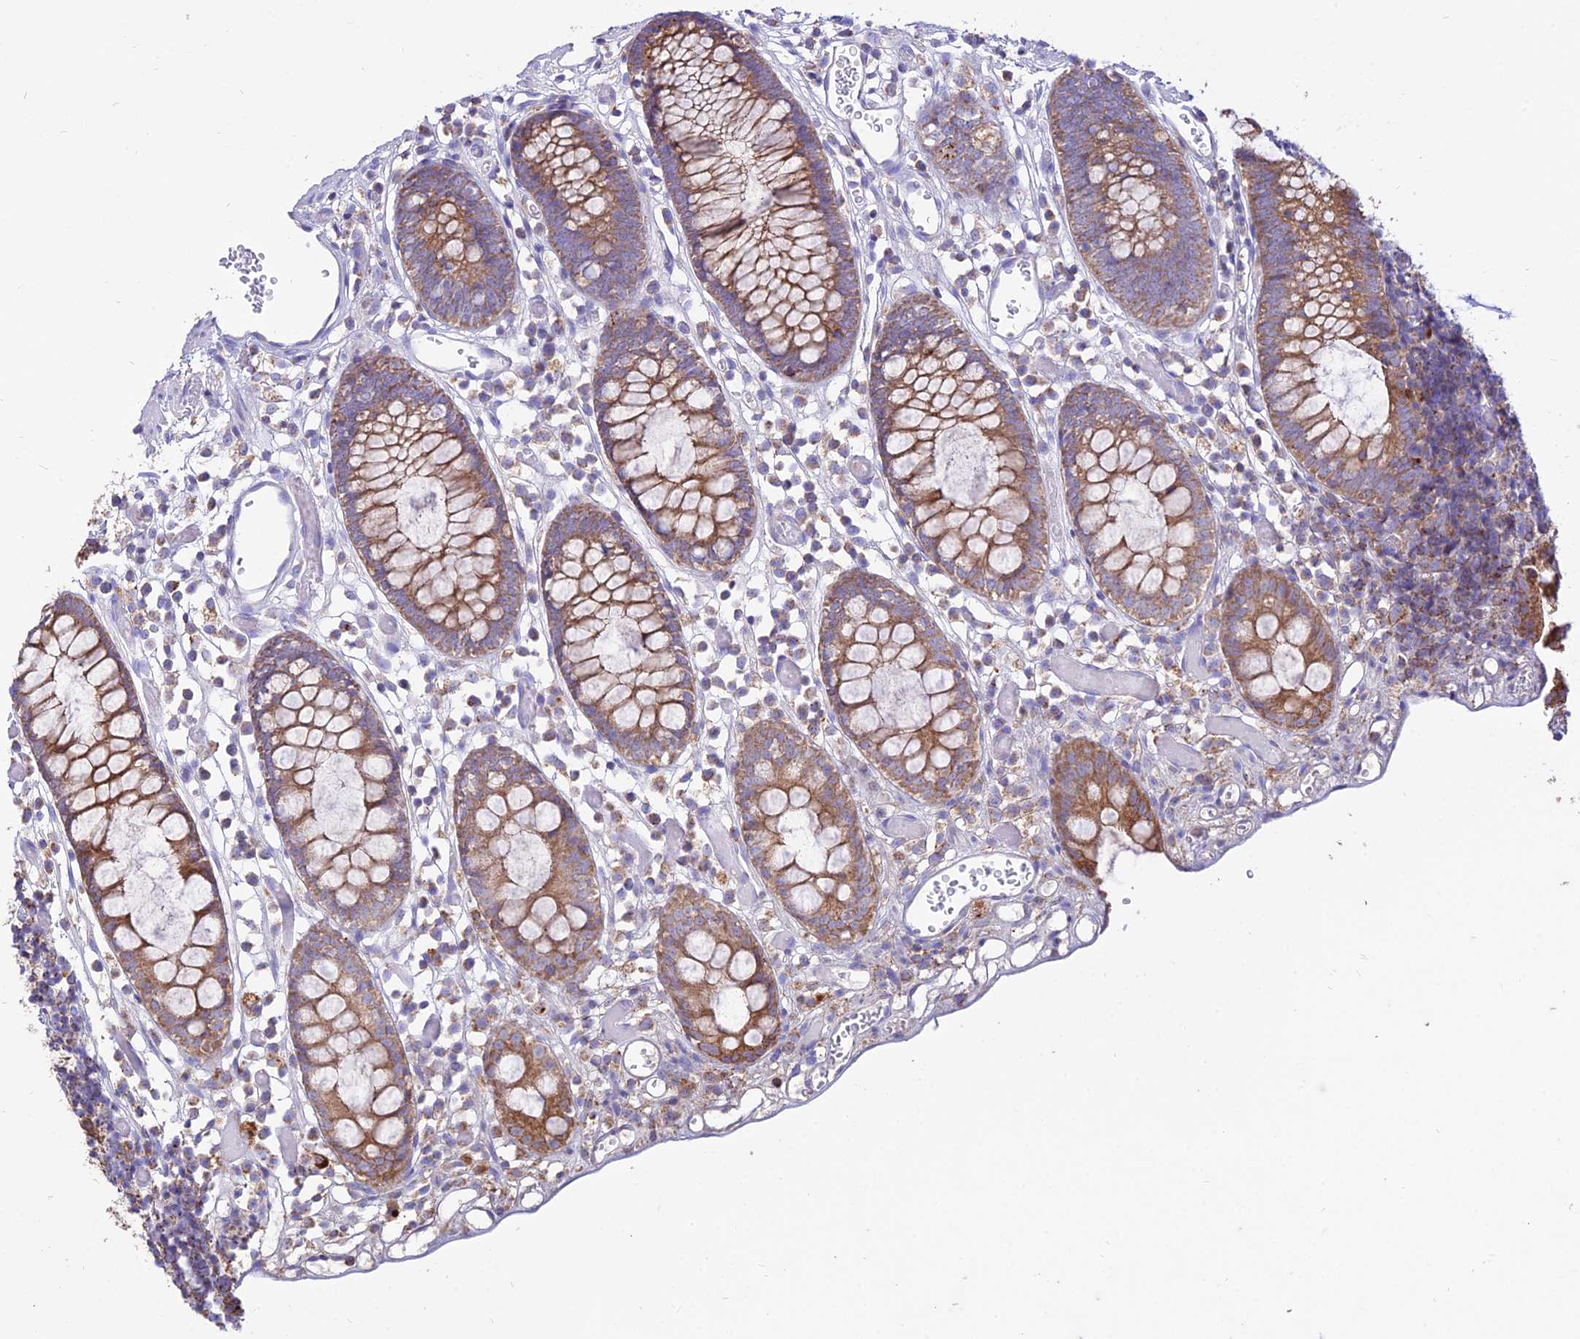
{"staining": {"intensity": "weak", "quantity": "25%-75%", "location": "cytoplasmic/membranous"}, "tissue": "colon", "cell_type": "Endothelial cells", "image_type": "normal", "snomed": [{"axis": "morphology", "description": "Normal tissue, NOS"}, {"axis": "topography", "description": "Colon"}], "caption": "Immunohistochemical staining of benign human colon demonstrates 25%-75% levels of weak cytoplasmic/membranous protein expression in about 25%-75% of endothelial cells.", "gene": "PNLIPRP3", "patient": {"sex": "male", "age": 14}}